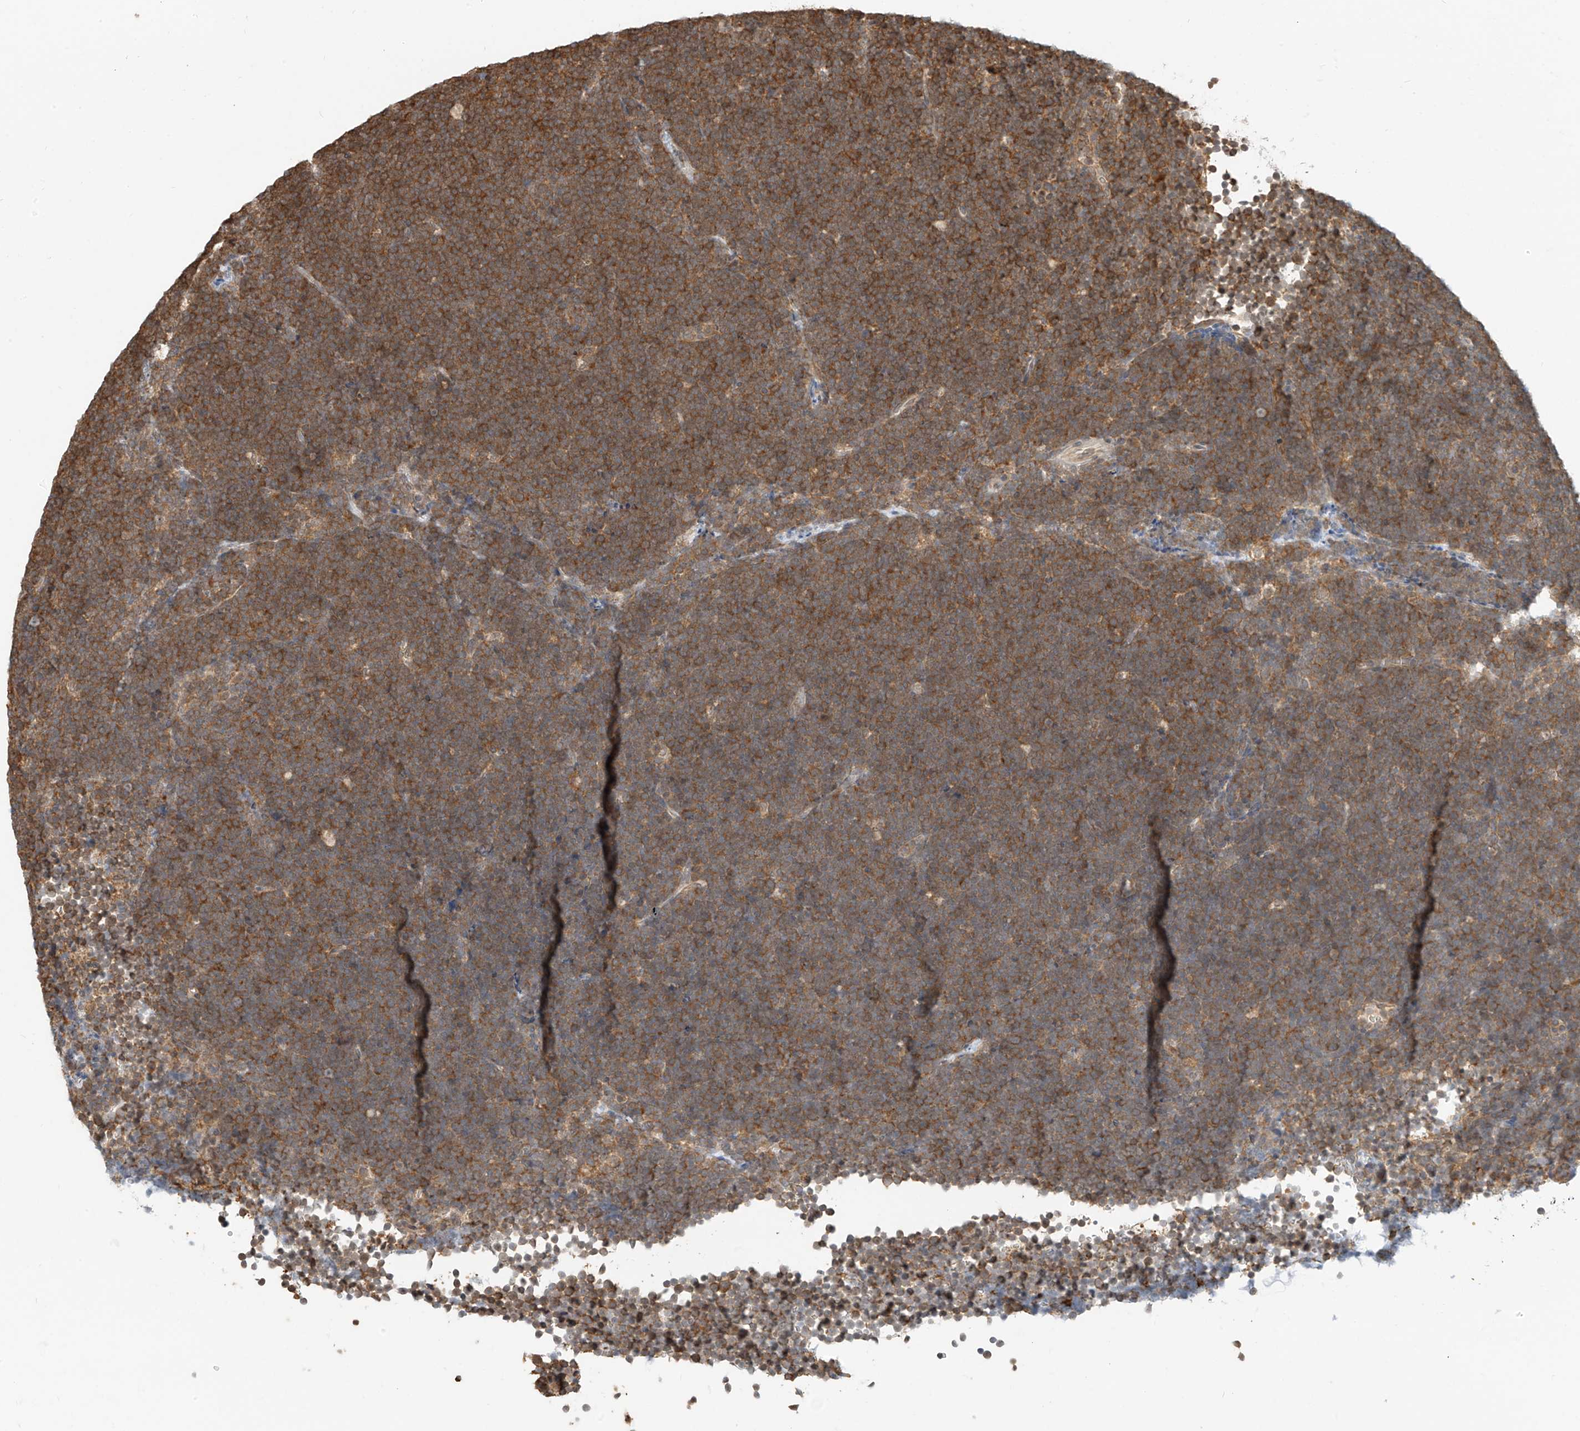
{"staining": {"intensity": "moderate", "quantity": ">75%", "location": "cytoplasmic/membranous"}, "tissue": "lymphoma", "cell_type": "Tumor cells", "image_type": "cancer", "snomed": [{"axis": "morphology", "description": "Malignant lymphoma, non-Hodgkin's type, High grade"}, {"axis": "topography", "description": "Lymph node"}], "caption": "Tumor cells exhibit medium levels of moderate cytoplasmic/membranous staining in approximately >75% of cells in human high-grade malignant lymphoma, non-Hodgkin's type. (IHC, brightfield microscopy, high magnification).", "gene": "PPA2", "patient": {"sex": "male", "age": 13}}